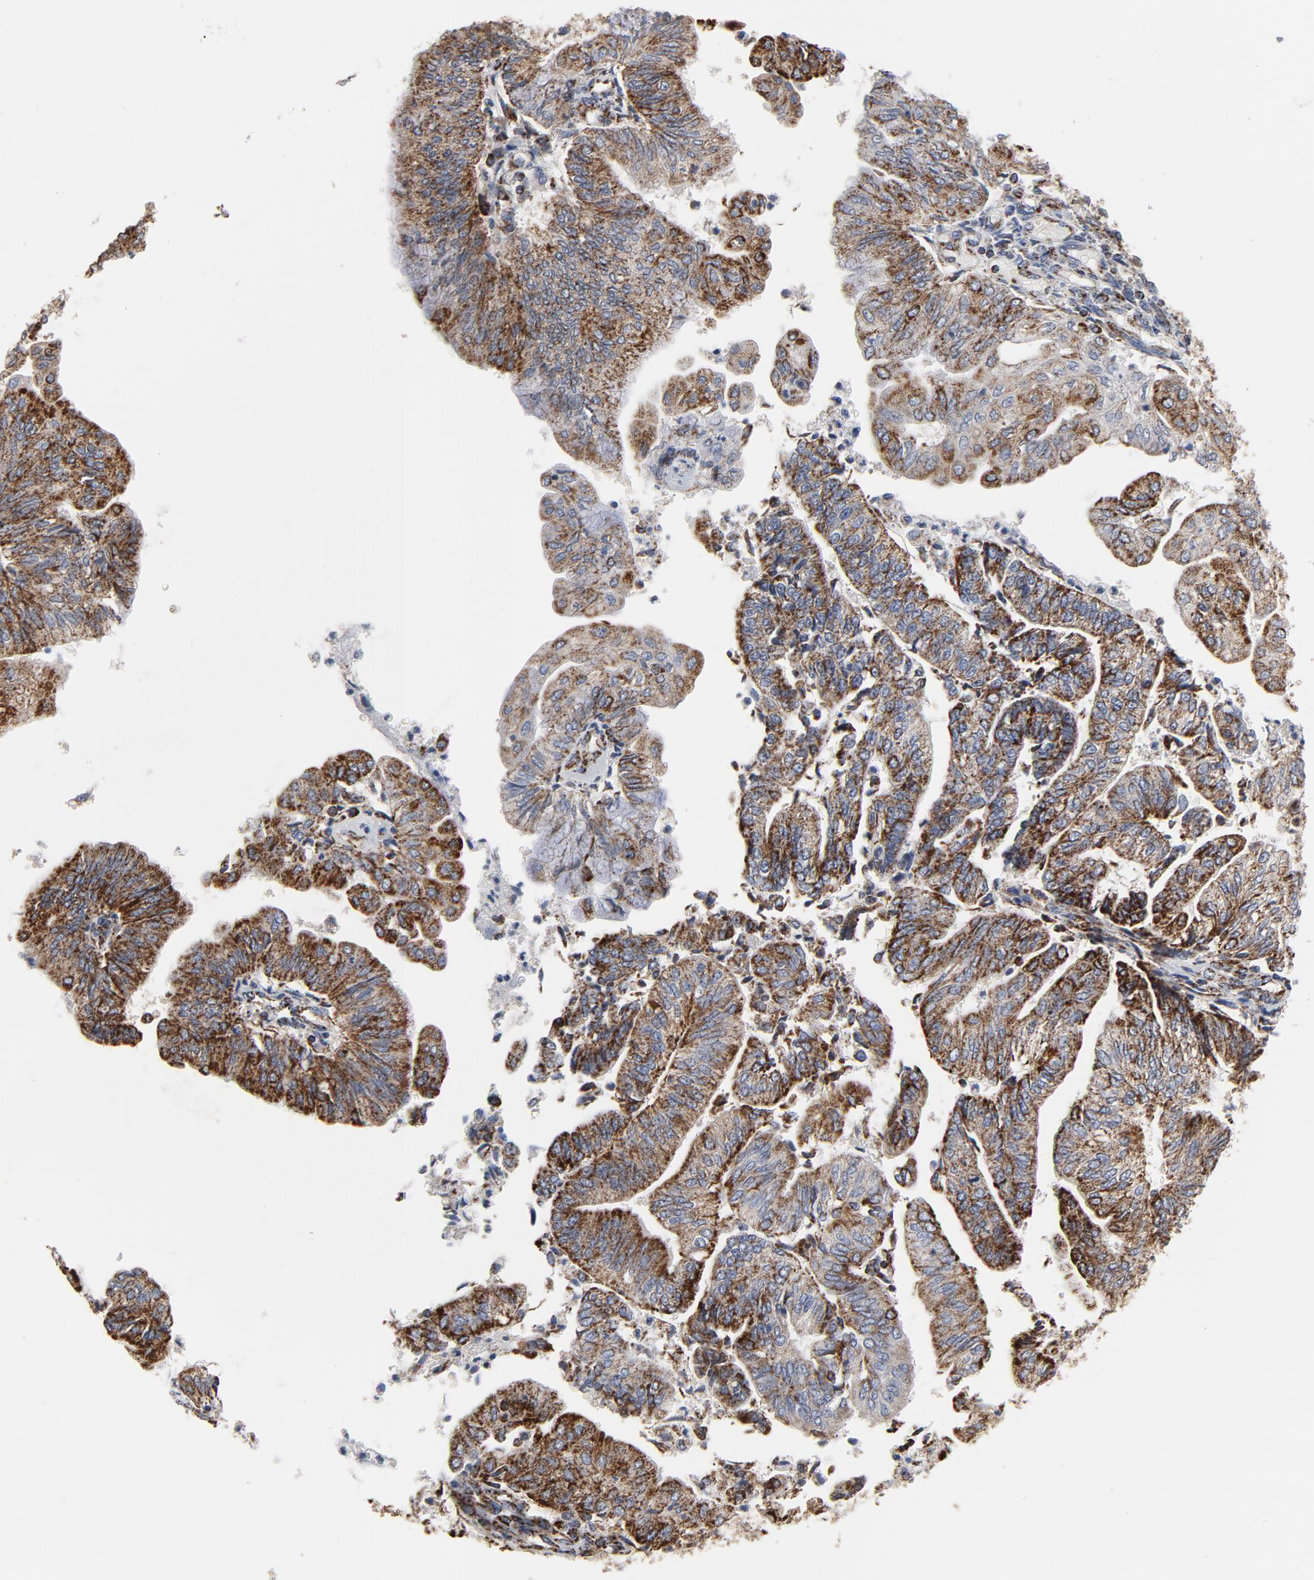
{"staining": {"intensity": "moderate", "quantity": ">75%", "location": "cytoplasmic/membranous"}, "tissue": "endometrial cancer", "cell_type": "Tumor cells", "image_type": "cancer", "snomed": [{"axis": "morphology", "description": "Adenocarcinoma, NOS"}, {"axis": "topography", "description": "Endometrium"}], "caption": "Brown immunohistochemical staining in endometrial cancer reveals moderate cytoplasmic/membranous positivity in about >75% of tumor cells.", "gene": "NDUFV2", "patient": {"sex": "female", "age": 59}}